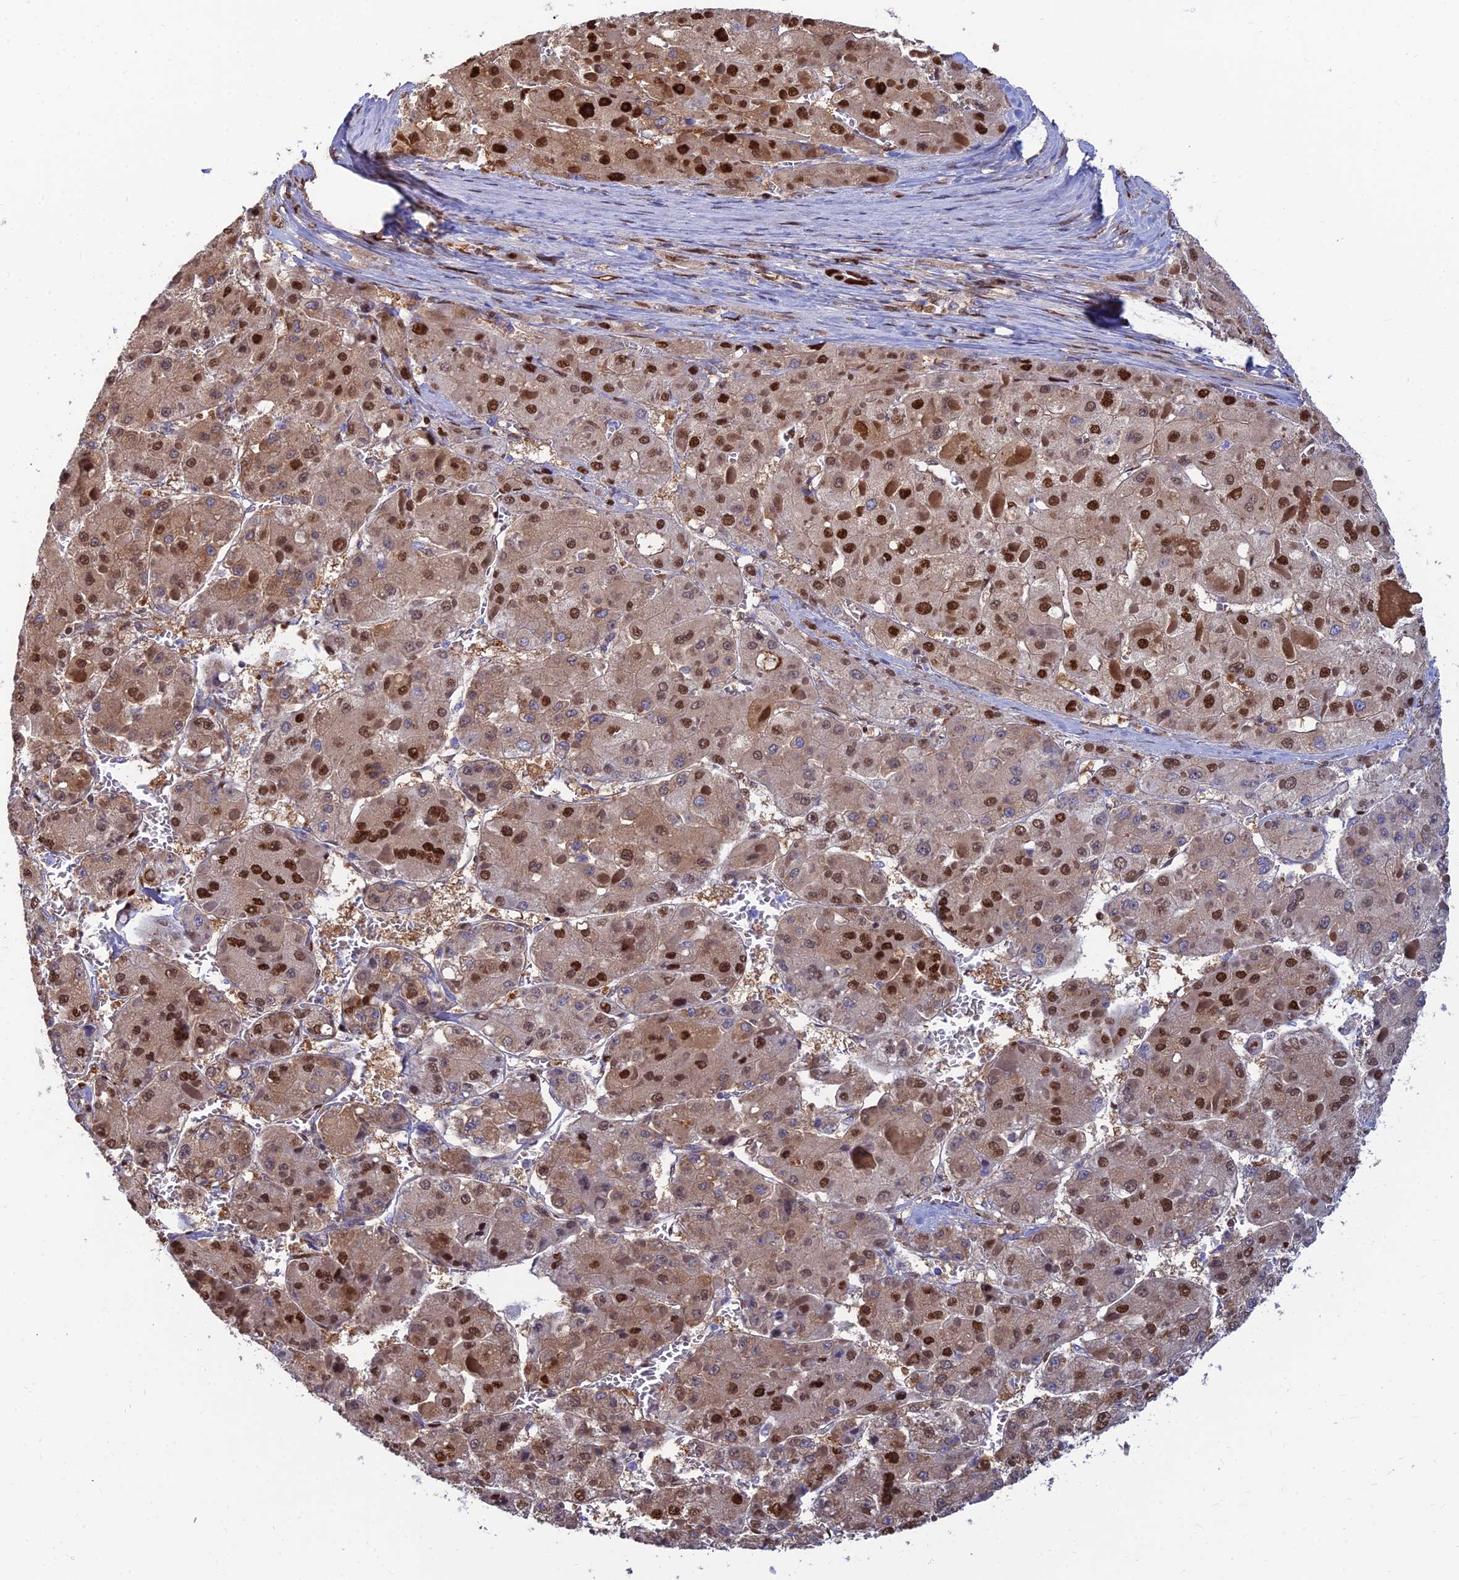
{"staining": {"intensity": "strong", "quantity": ">75%", "location": "cytoplasmic/membranous,nuclear"}, "tissue": "liver cancer", "cell_type": "Tumor cells", "image_type": "cancer", "snomed": [{"axis": "morphology", "description": "Carcinoma, Hepatocellular, NOS"}, {"axis": "topography", "description": "Liver"}], "caption": "Tumor cells display high levels of strong cytoplasmic/membranous and nuclear expression in about >75% of cells in human liver cancer (hepatocellular carcinoma).", "gene": "DNPEP", "patient": {"sex": "female", "age": 73}}